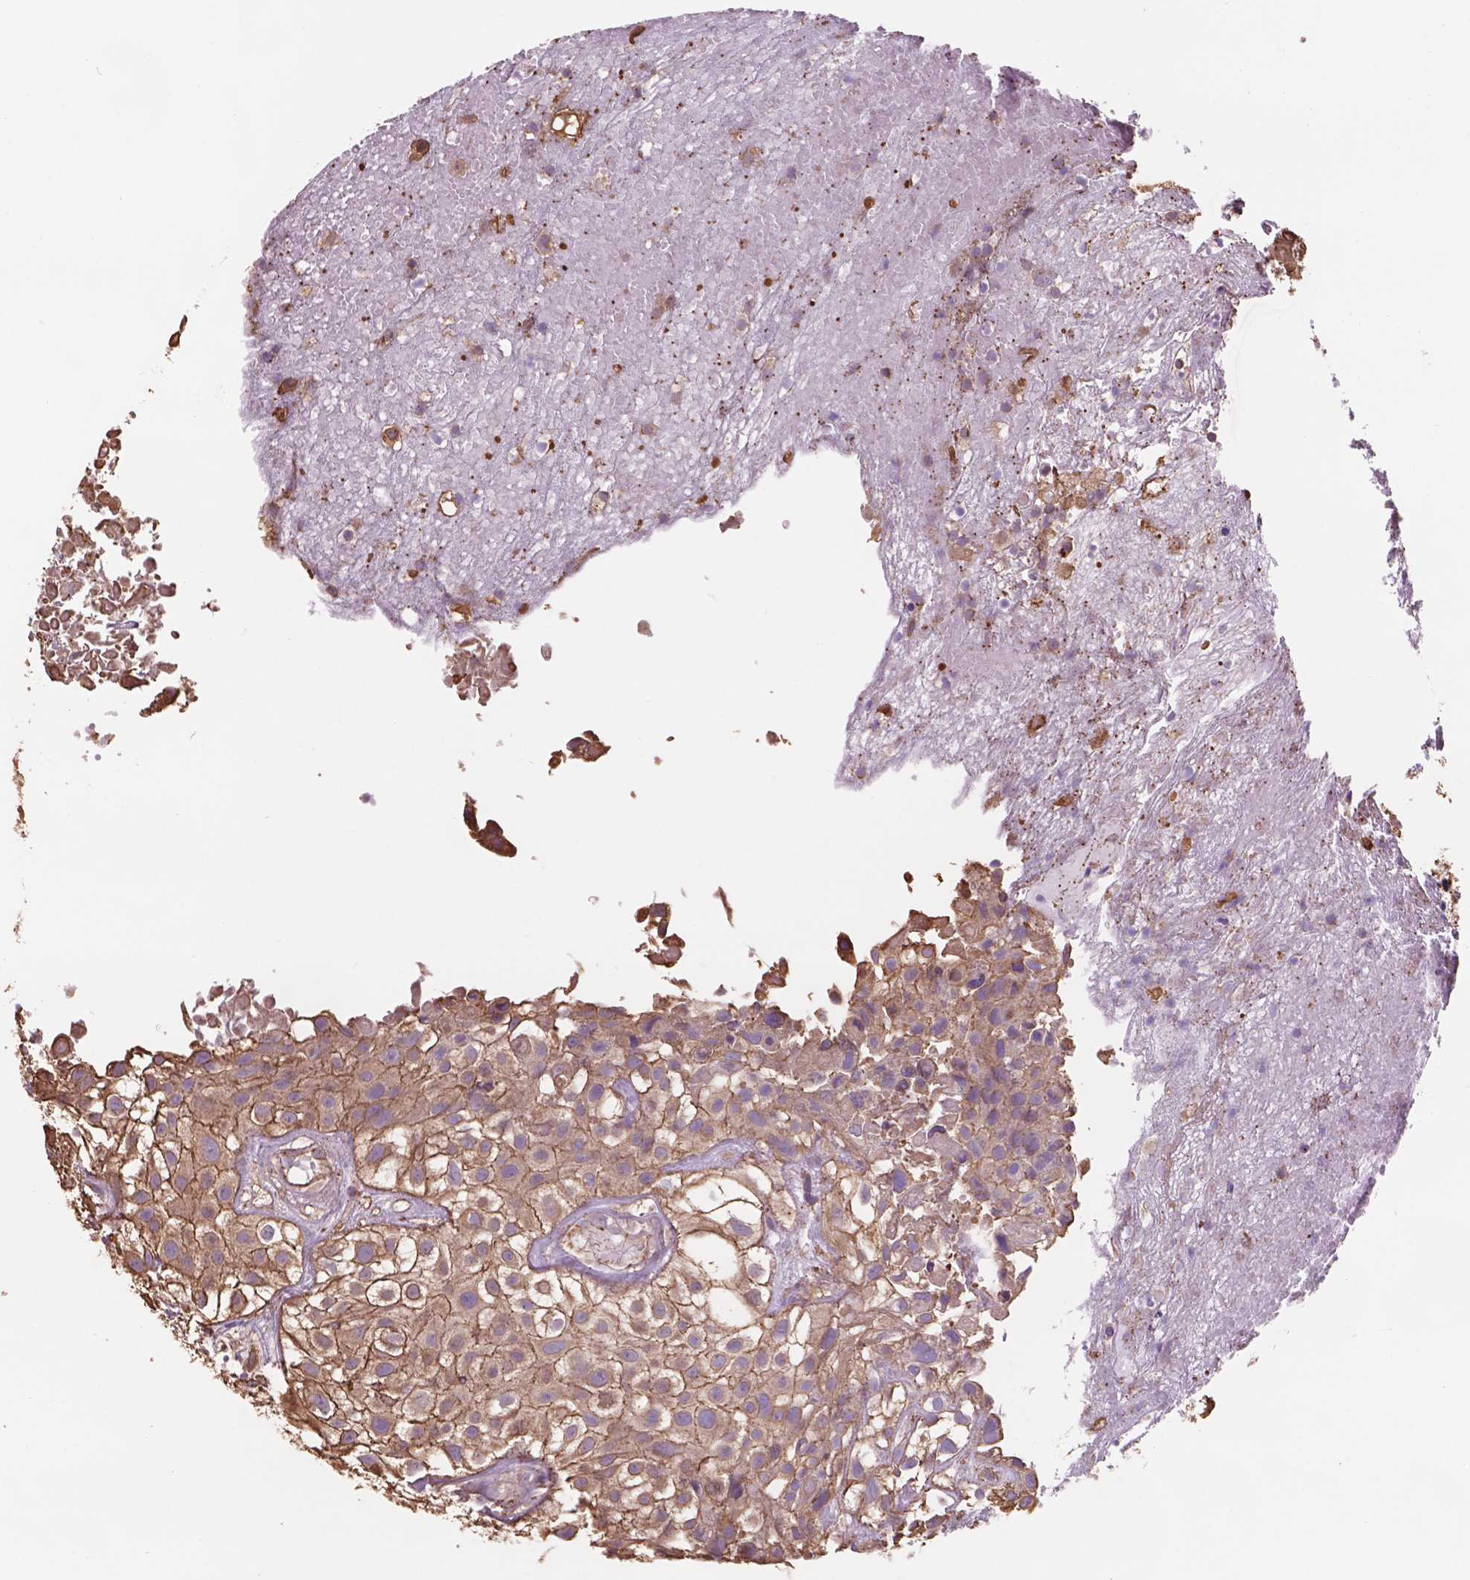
{"staining": {"intensity": "moderate", "quantity": ">75%", "location": "cytoplasmic/membranous"}, "tissue": "urothelial cancer", "cell_type": "Tumor cells", "image_type": "cancer", "snomed": [{"axis": "morphology", "description": "Urothelial carcinoma, High grade"}, {"axis": "topography", "description": "Urinary bladder"}], "caption": "An IHC image of neoplastic tissue is shown. Protein staining in brown shows moderate cytoplasmic/membranous positivity in urothelial cancer within tumor cells.", "gene": "NIPA2", "patient": {"sex": "male", "age": 56}}